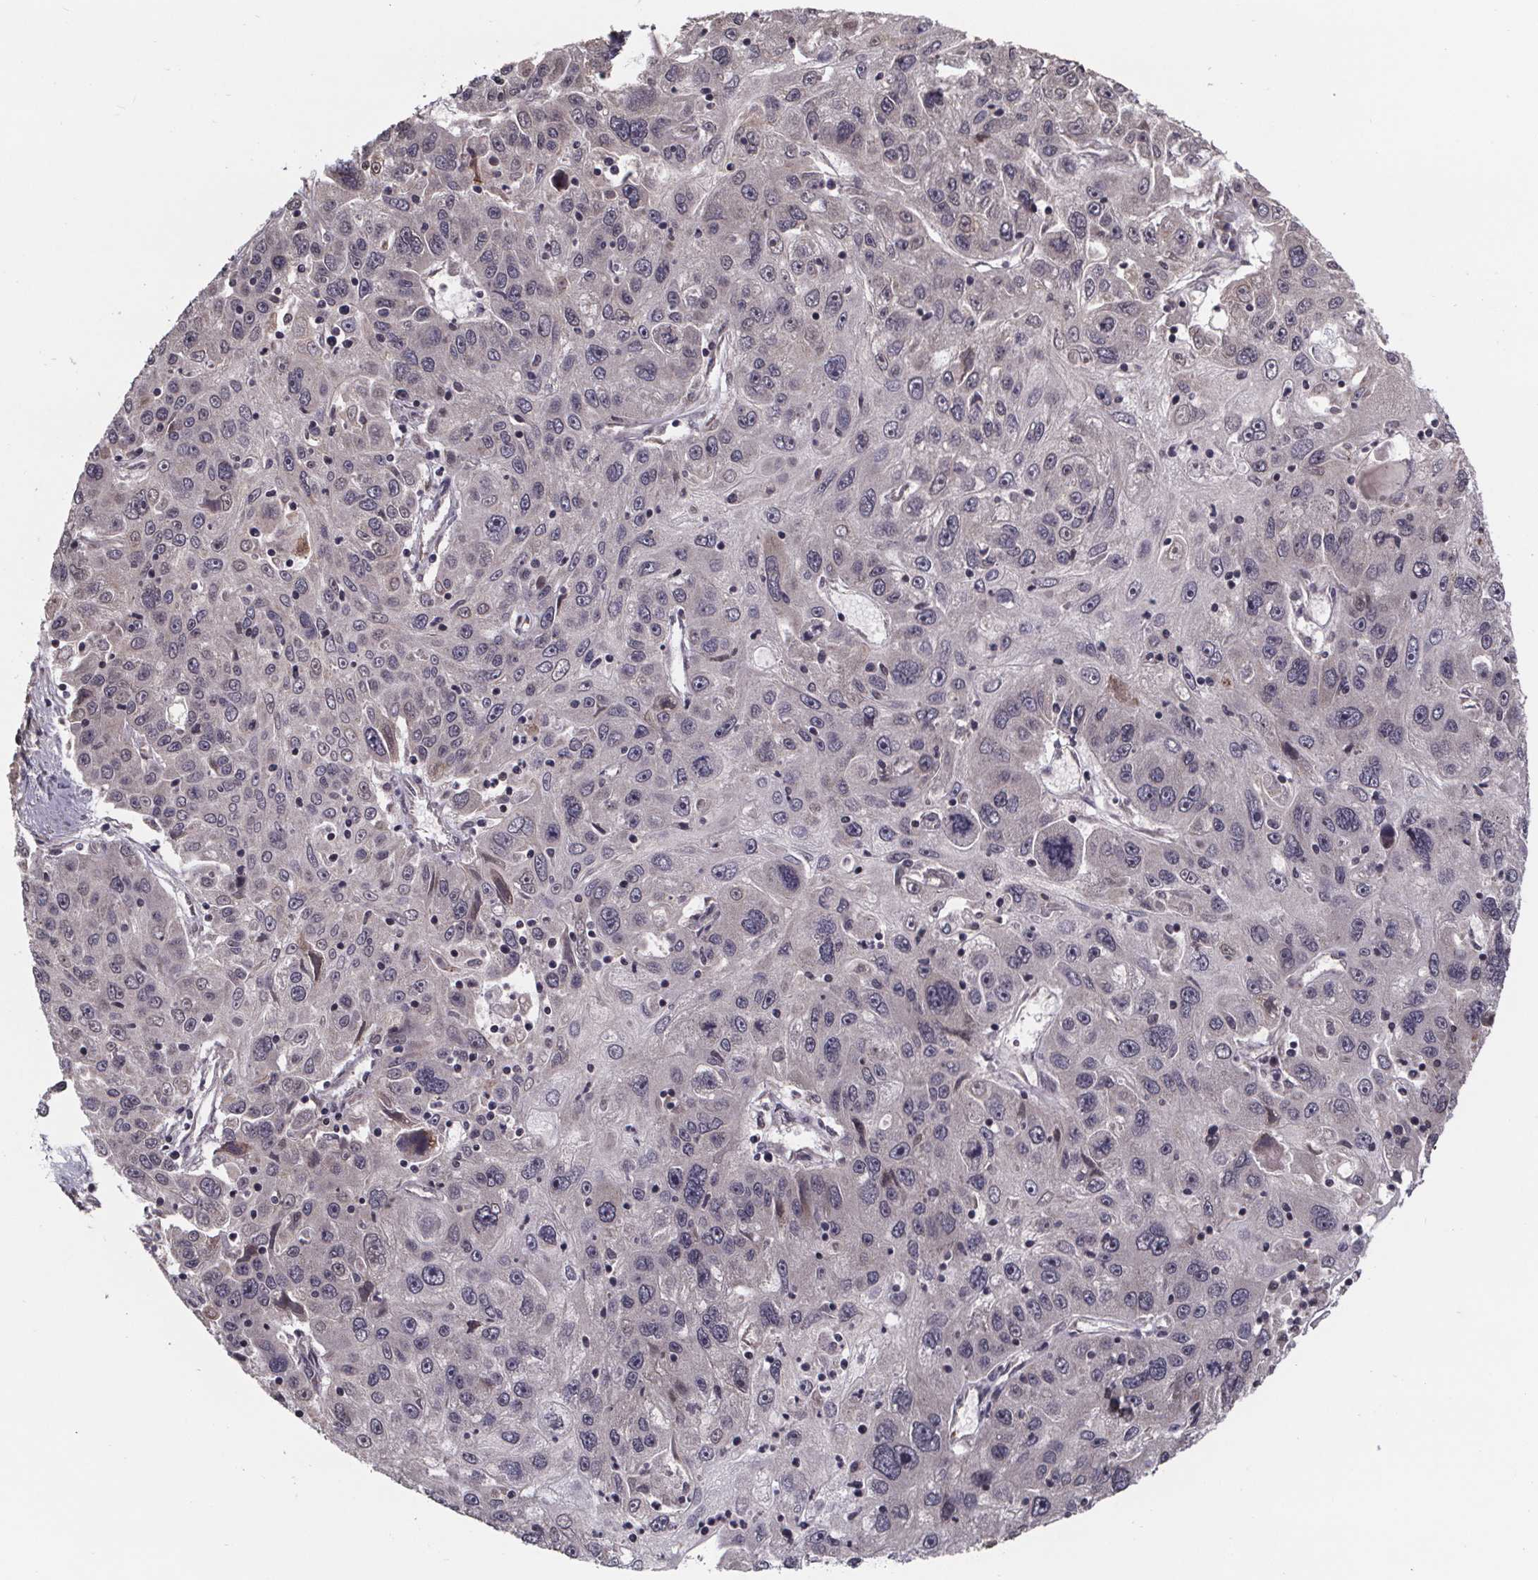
{"staining": {"intensity": "negative", "quantity": "none", "location": "none"}, "tissue": "stomach cancer", "cell_type": "Tumor cells", "image_type": "cancer", "snomed": [{"axis": "morphology", "description": "Adenocarcinoma, NOS"}, {"axis": "topography", "description": "Stomach"}], "caption": "DAB (3,3'-diaminobenzidine) immunohistochemical staining of human stomach cancer shows no significant positivity in tumor cells.", "gene": "SAT1", "patient": {"sex": "male", "age": 56}}